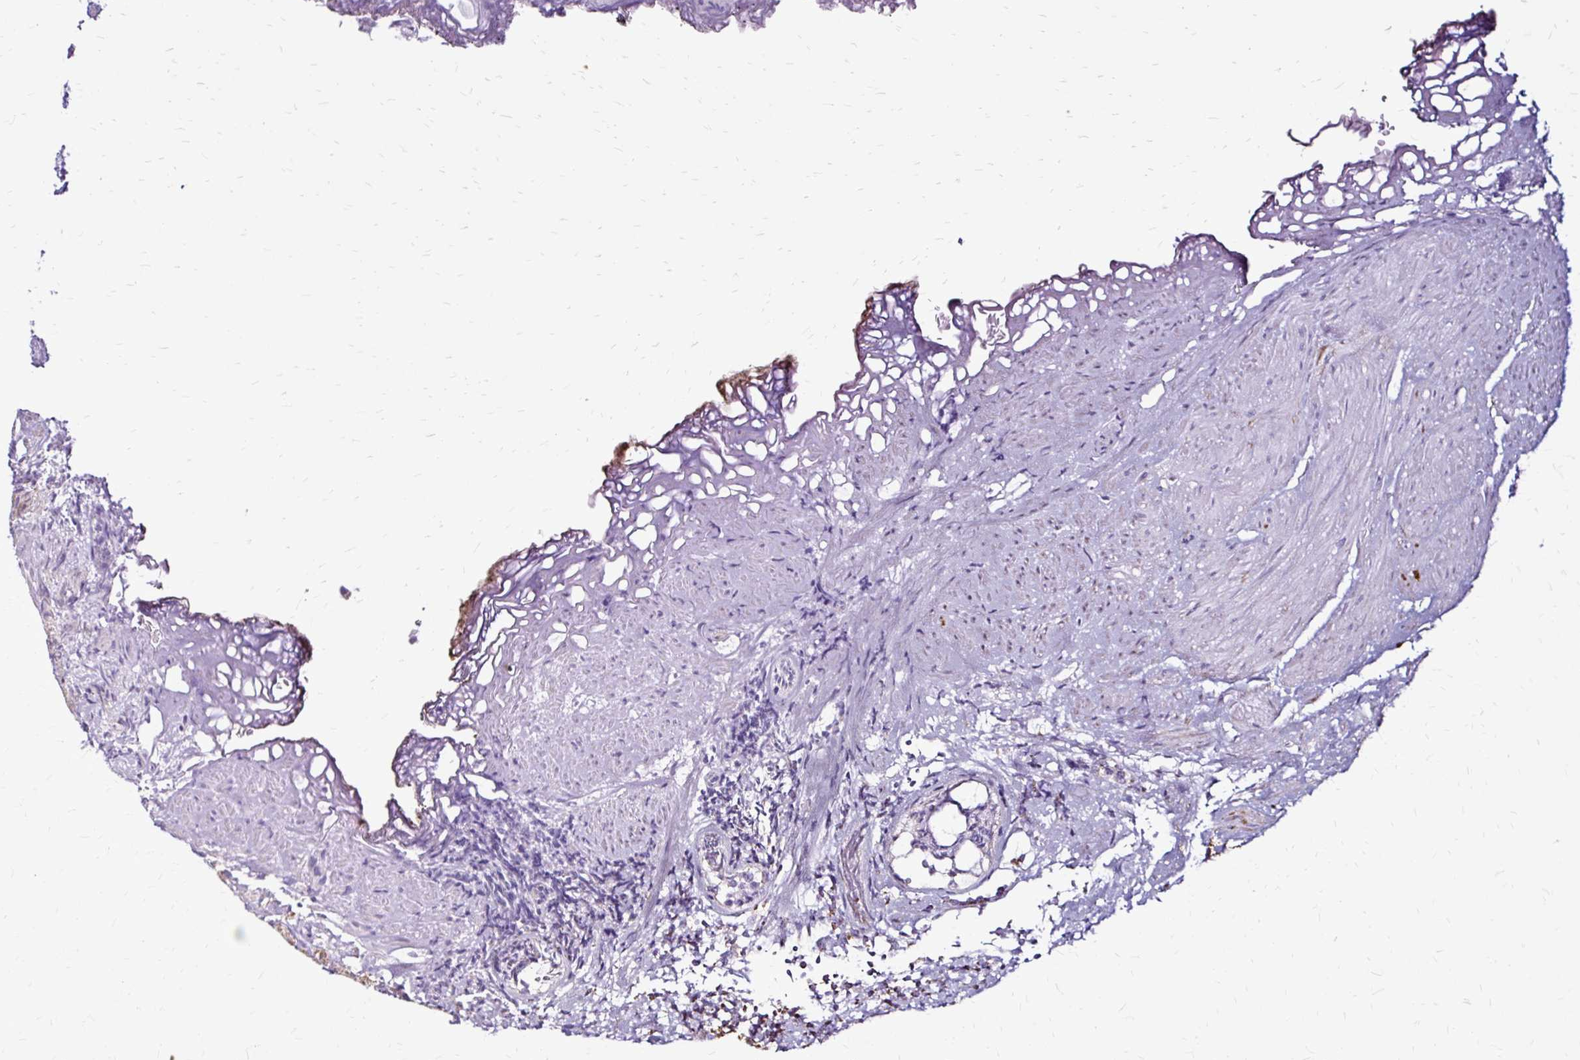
{"staining": {"intensity": "strong", "quantity": ">75%", "location": "cytoplasmic/membranous"}, "tissue": "prostate cancer", "cell_type": "Tumor cells", "image_type": "cancer", "snomed": [{"axis": "morphology", "description": "Adenocarcinoma, High grade"}, {"axis": "topography", "description": "Prostate"}], "caption": "IHC photomicrograph of human prostate cancer stained for a protein (brown), which demonstrates high levels of strong cytoplasmic/membranous staining in about >75% of tumor cells.", "gene": "DLAT", "patient": {"sex": "male", "age": 82}}